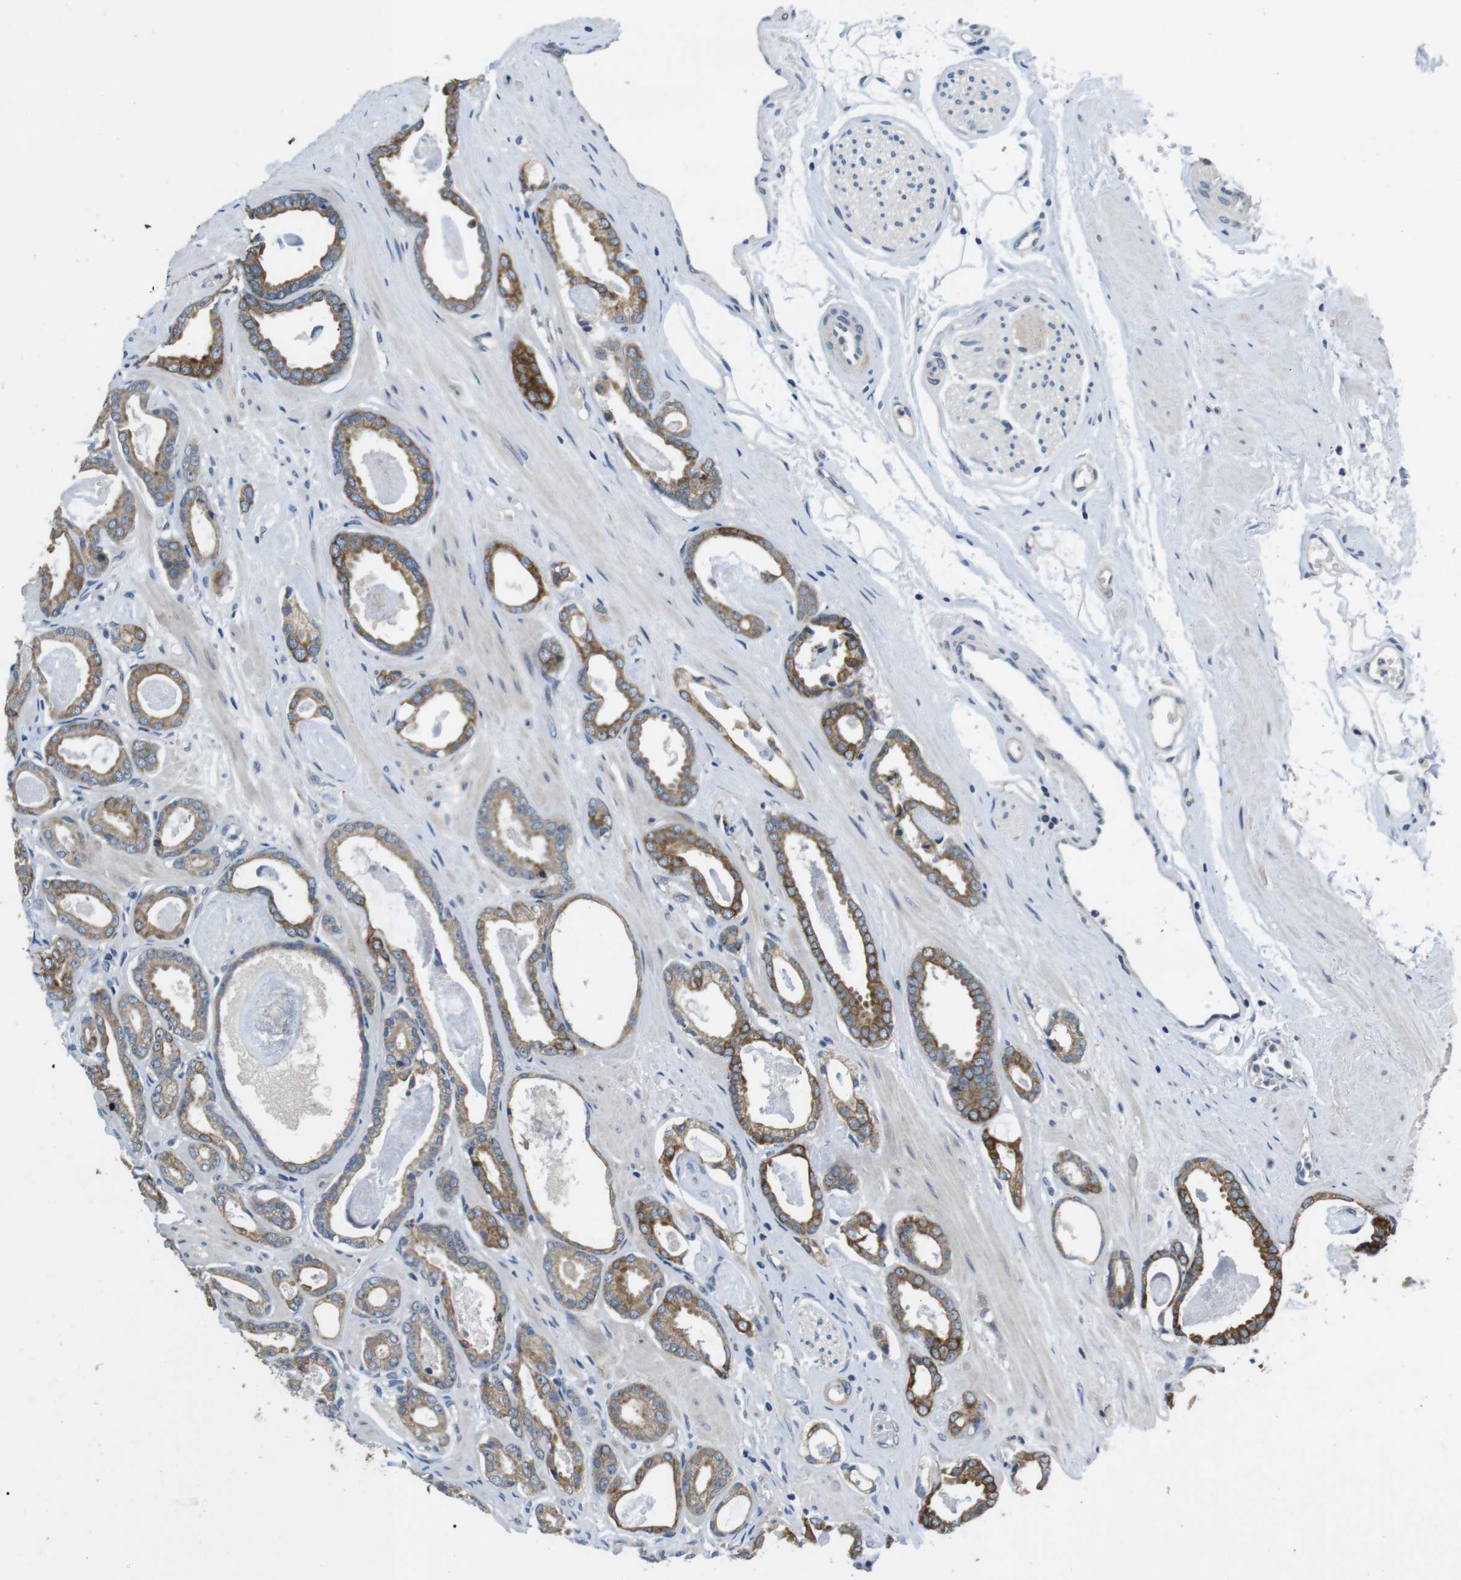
{"staining": {"intensity": "moderate", "quantity": ">75%", "location": "cytoplasmic/membranous"}, "tissue": "prostate cancer", "cell_type": "Tumor cells", "image_type": "cancer", "snomed": [{"axis": "morphology", "description": "Adenocarcinoma, Low grade"}, {"axis": "topography", "description": "Prostate"}], "caption": "The photomicrograph exhibits immunohistochemical staining of prostate adenocarcinoma (low-grade). There is moderate cytoplasmic/membranous expression is present in approximately >75% of tumor cells.", "gene": "ADGRL3", "patient": {"sex": "male", "age": 53}}